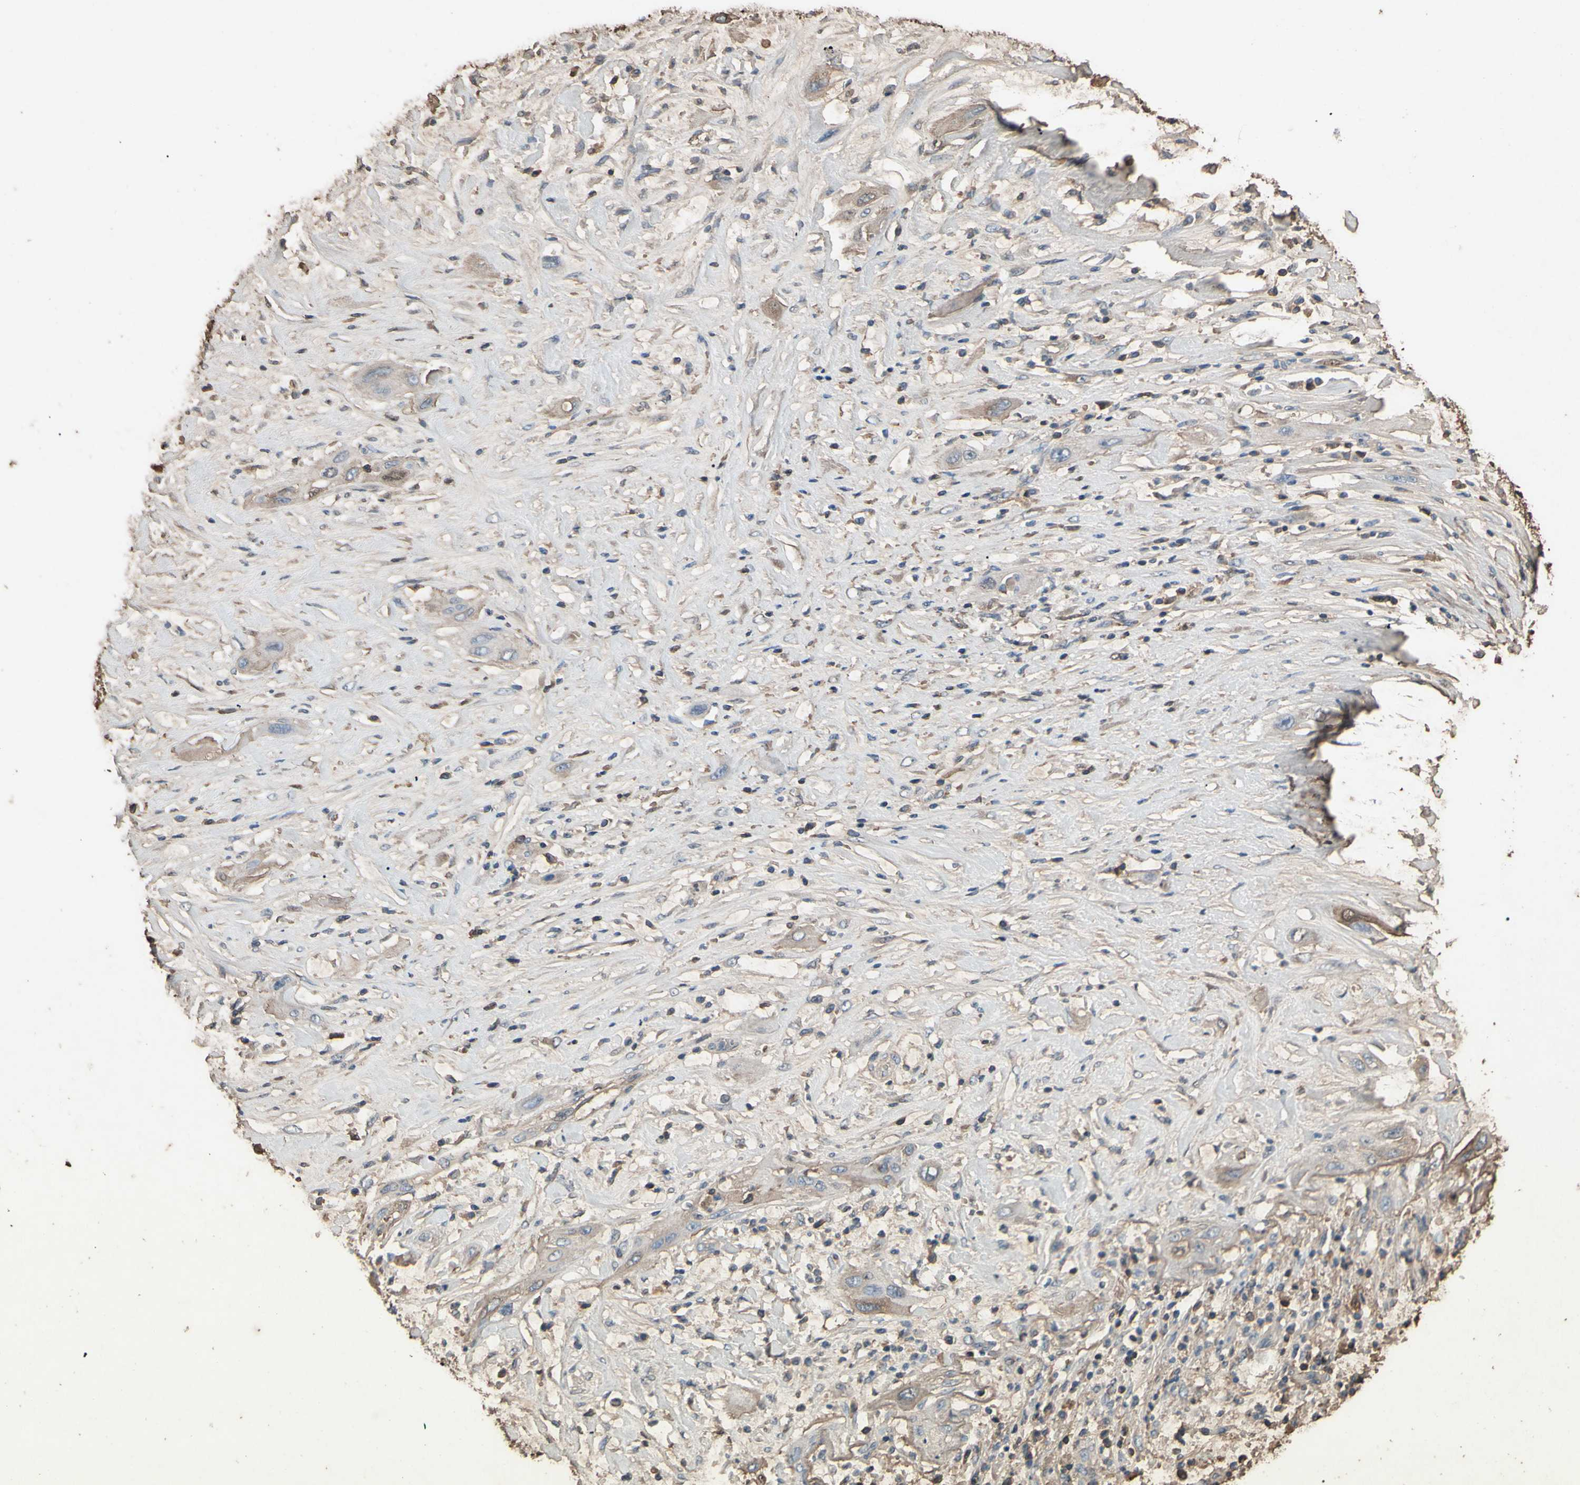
{"staining": {"intensity": "moderate", "quantity": "<25%", "location": "cytoplasmic/membranous"}, "tissue": "lung cancer", "cell_type": "Tumor cells", "image_type": "cancer", "snomed": [{"axis": "morphology", "description": "Squamous cell carcinoma, NOS"}, {"axis": "topography", "description": "Lung"}], "caption": "A photomicrograph of squamous cell carcinoma (lung) stained for a protein shows moderate cytoplasmic/membranous brown staining in tumor cells.", "gene": "PTGDS", "patient": {"sex": "female", "age": 47}}